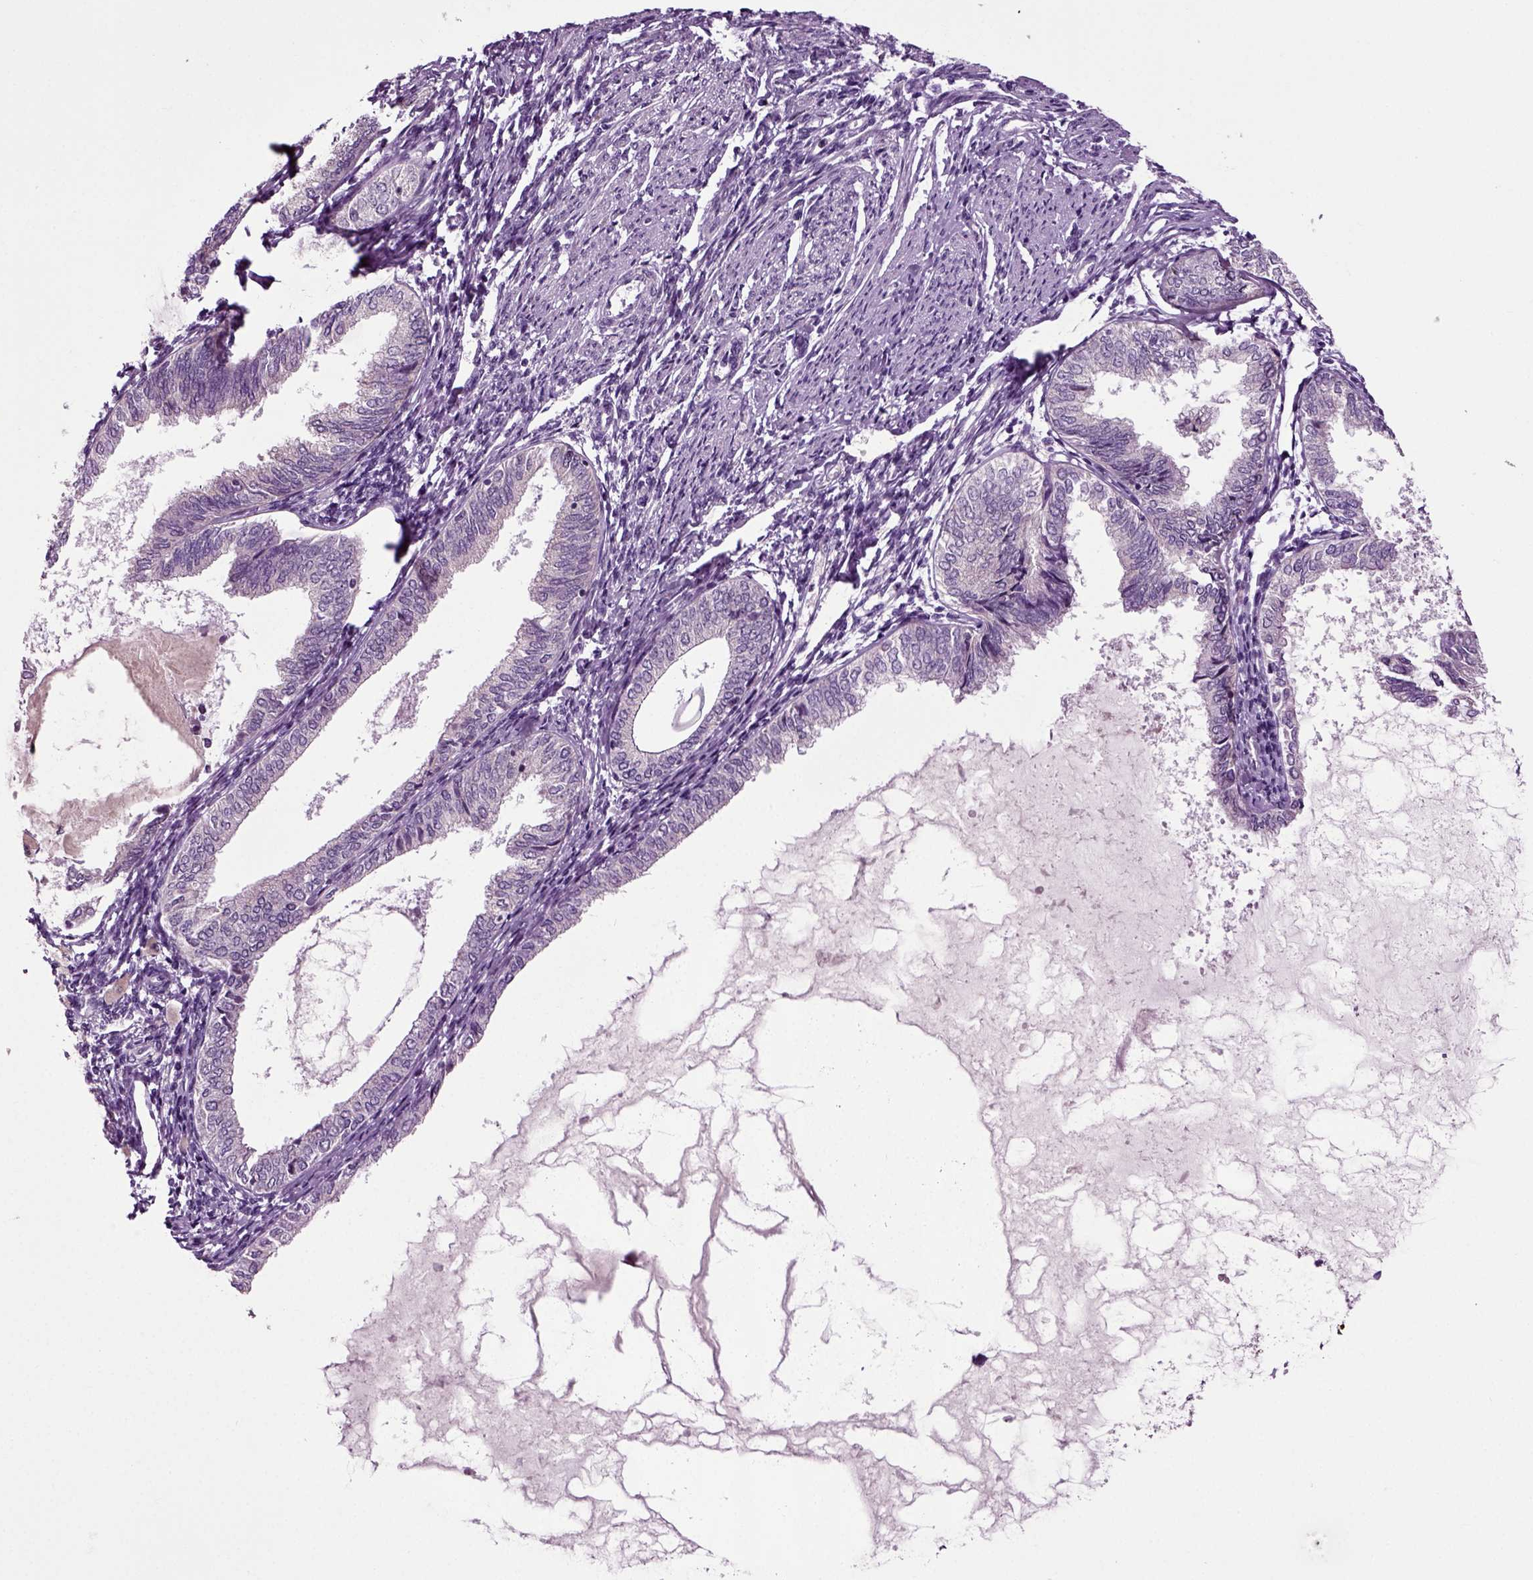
{"staining": {"intensity": "negative", "quantity": "none", "location": "none"}, "tissue": "endometrial cancer", "cell_type": "Tumor cells", "image_type": "cancer", "snomed": [{"axis": "morphology", "description": "Adenocarcinoma, NOS"}, {"axis": "topography", "description": "Endometrium"}], "caption": "Endometrial adenocarcinoma stained for a protein using immunohistochemistry (IHC) exhibits no staining tumor cells.", "gene": "SPATA17", "patient": {"sex": "female", "age": 68}}